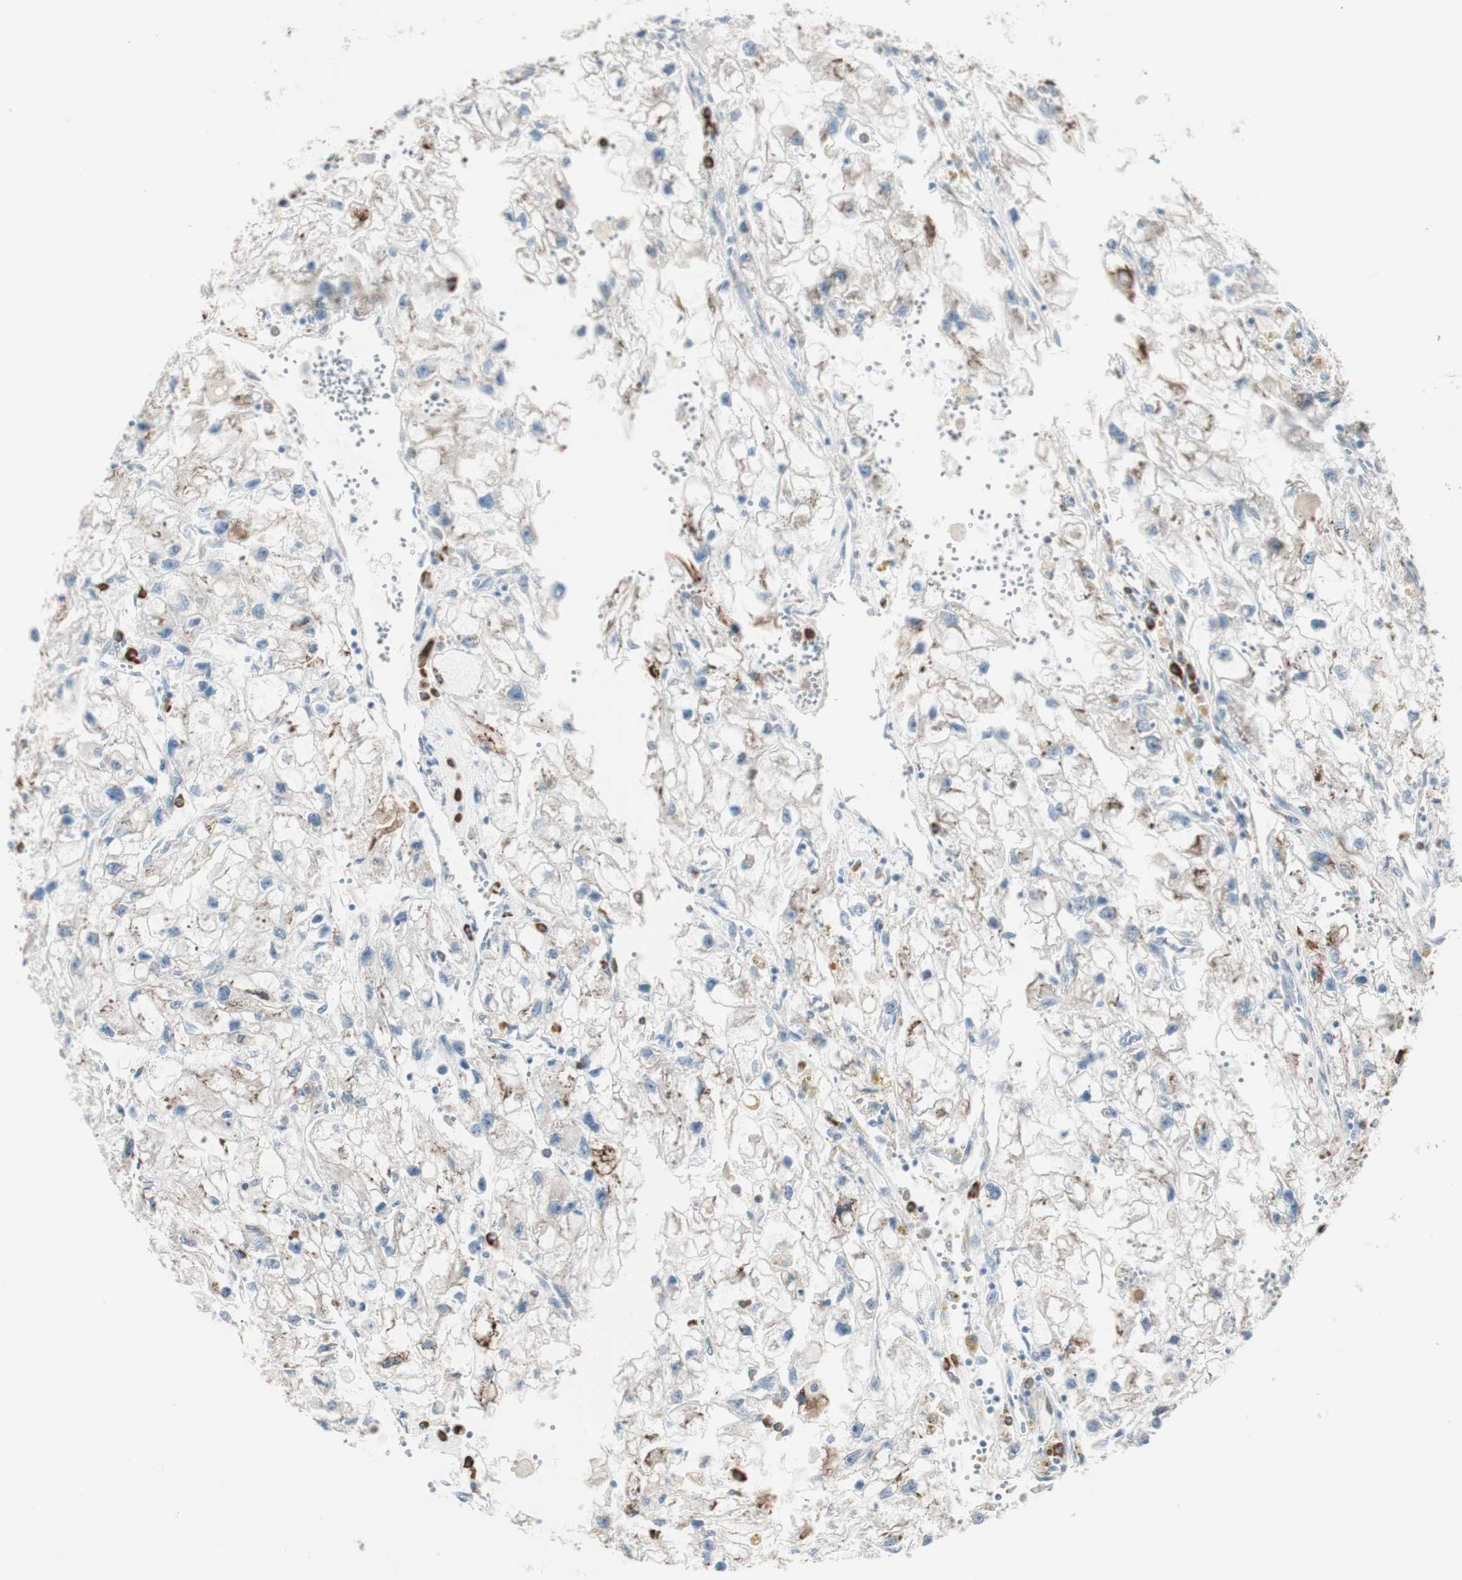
{"staining": {"intensity": "weak", "quantity": "<25%", "location": "cytoplasmic/membranous"}, "tissue": "renal cancer", "cell_type": "Tumor cells", "image_type": "cancer", "snomed": [{"axis": "morphology", "description": "Adenocarcinoma, NOS"}, {"axis": "topography", "description": "Kidney"}], "caption": "A histopathology image of human renal cancer (adenocarcinoma) is negative for staining in tumor cells.", "gene": "P4HTM", "patient": {"sex": "female", "age": 70}}